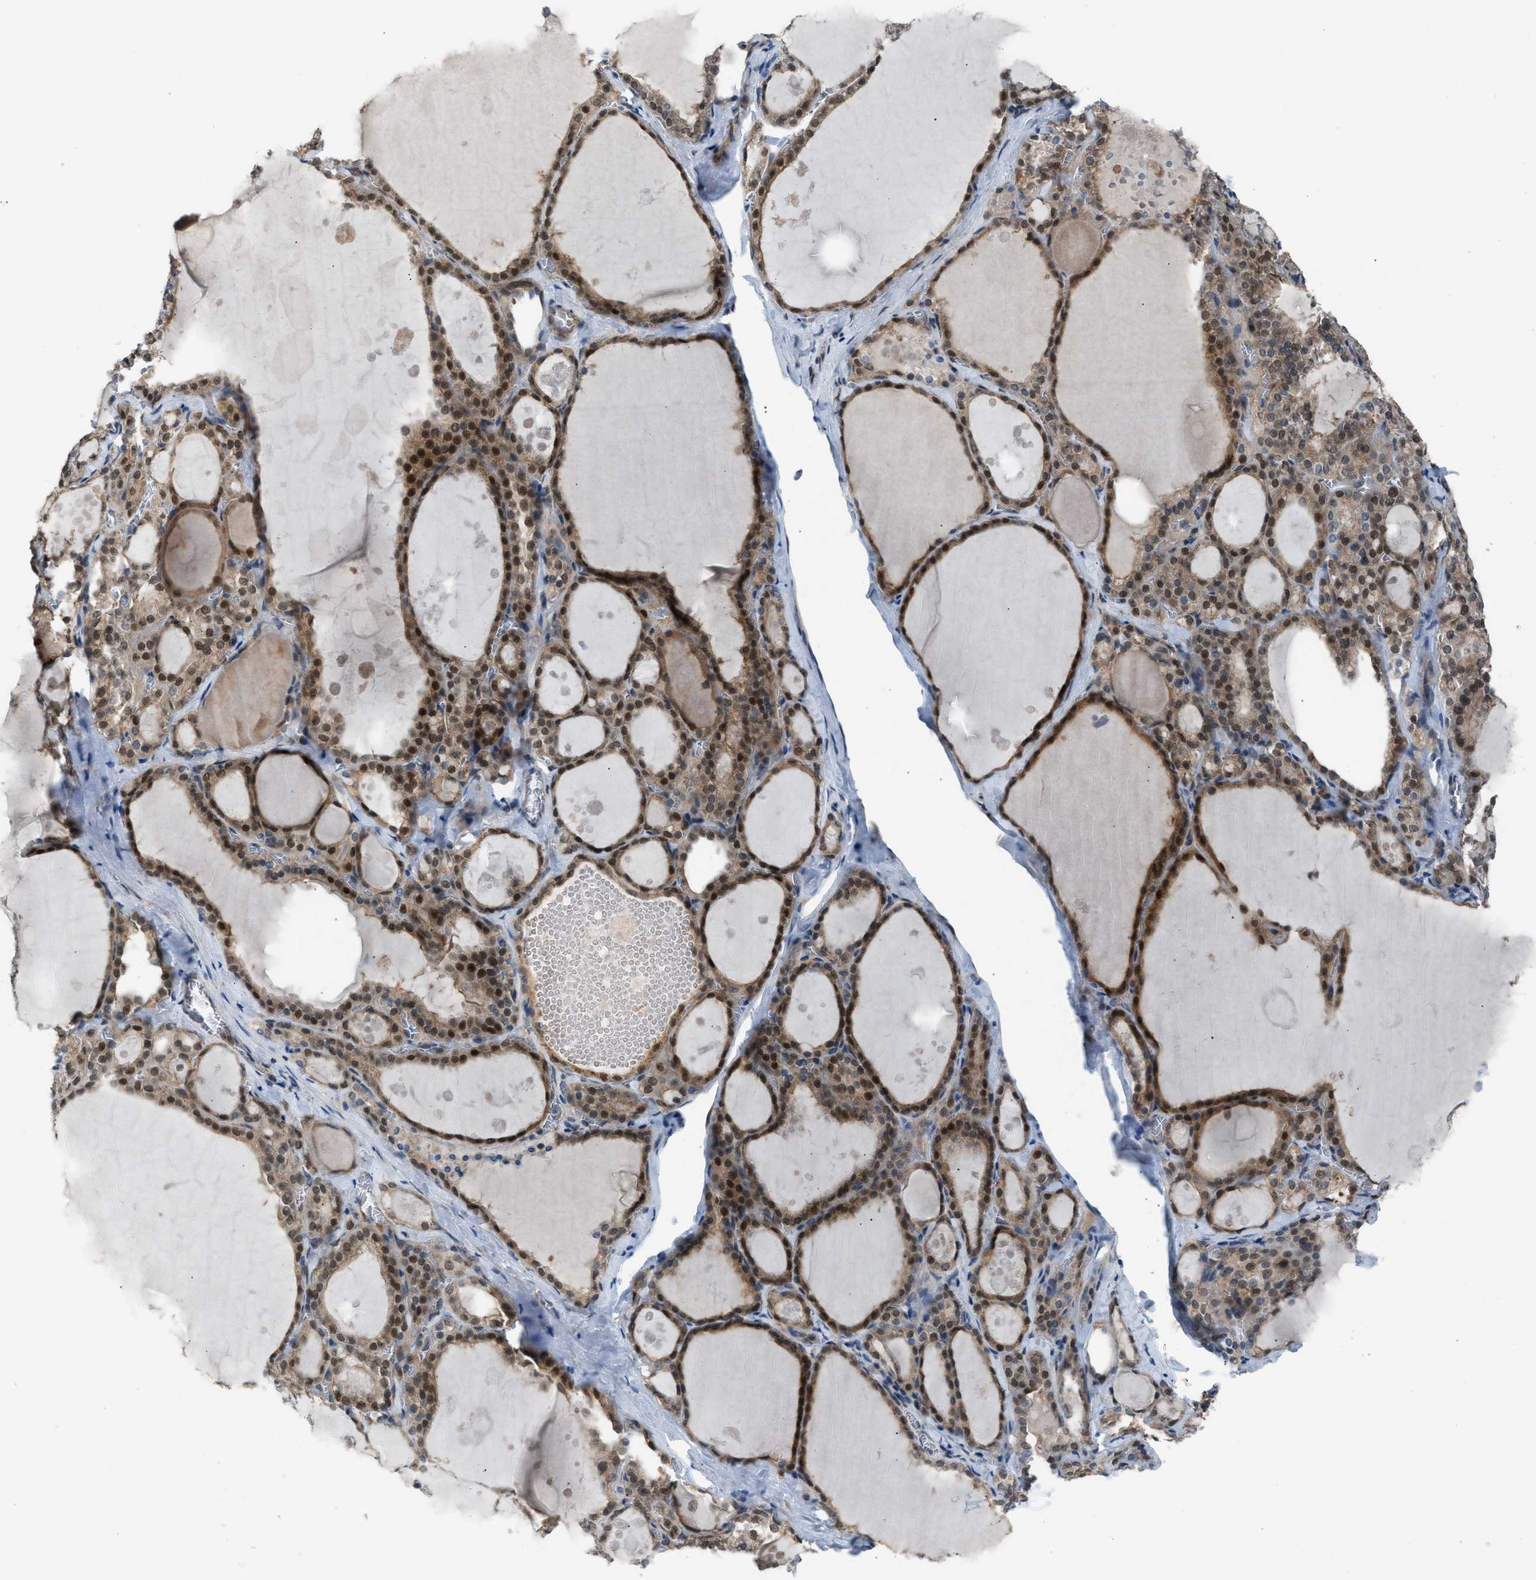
{"staining": {"intensity": "strong", "quantity": ">75%", "location": "cytoplasmic/membranous,nuclear"}, "tissue": "thyroid gland", "cell_type": "Glandular cells", "image_type": "normal", "snomed": [{"axis": "morphology", "description": "Normal tissue, NOS"}, {"axis": "topography", "description": "Thyroid gland"}], "caption": "Thyroid gland stained with DAB (3,3'-diaminobenzidine) immunohistochemistry reveals high levels of strong cytoplasmic/membranous,nuclear expression in approximately >75% of glandular cells.", "gene": "CRTC1", "patient": {"sex": "male", "age": 56}}